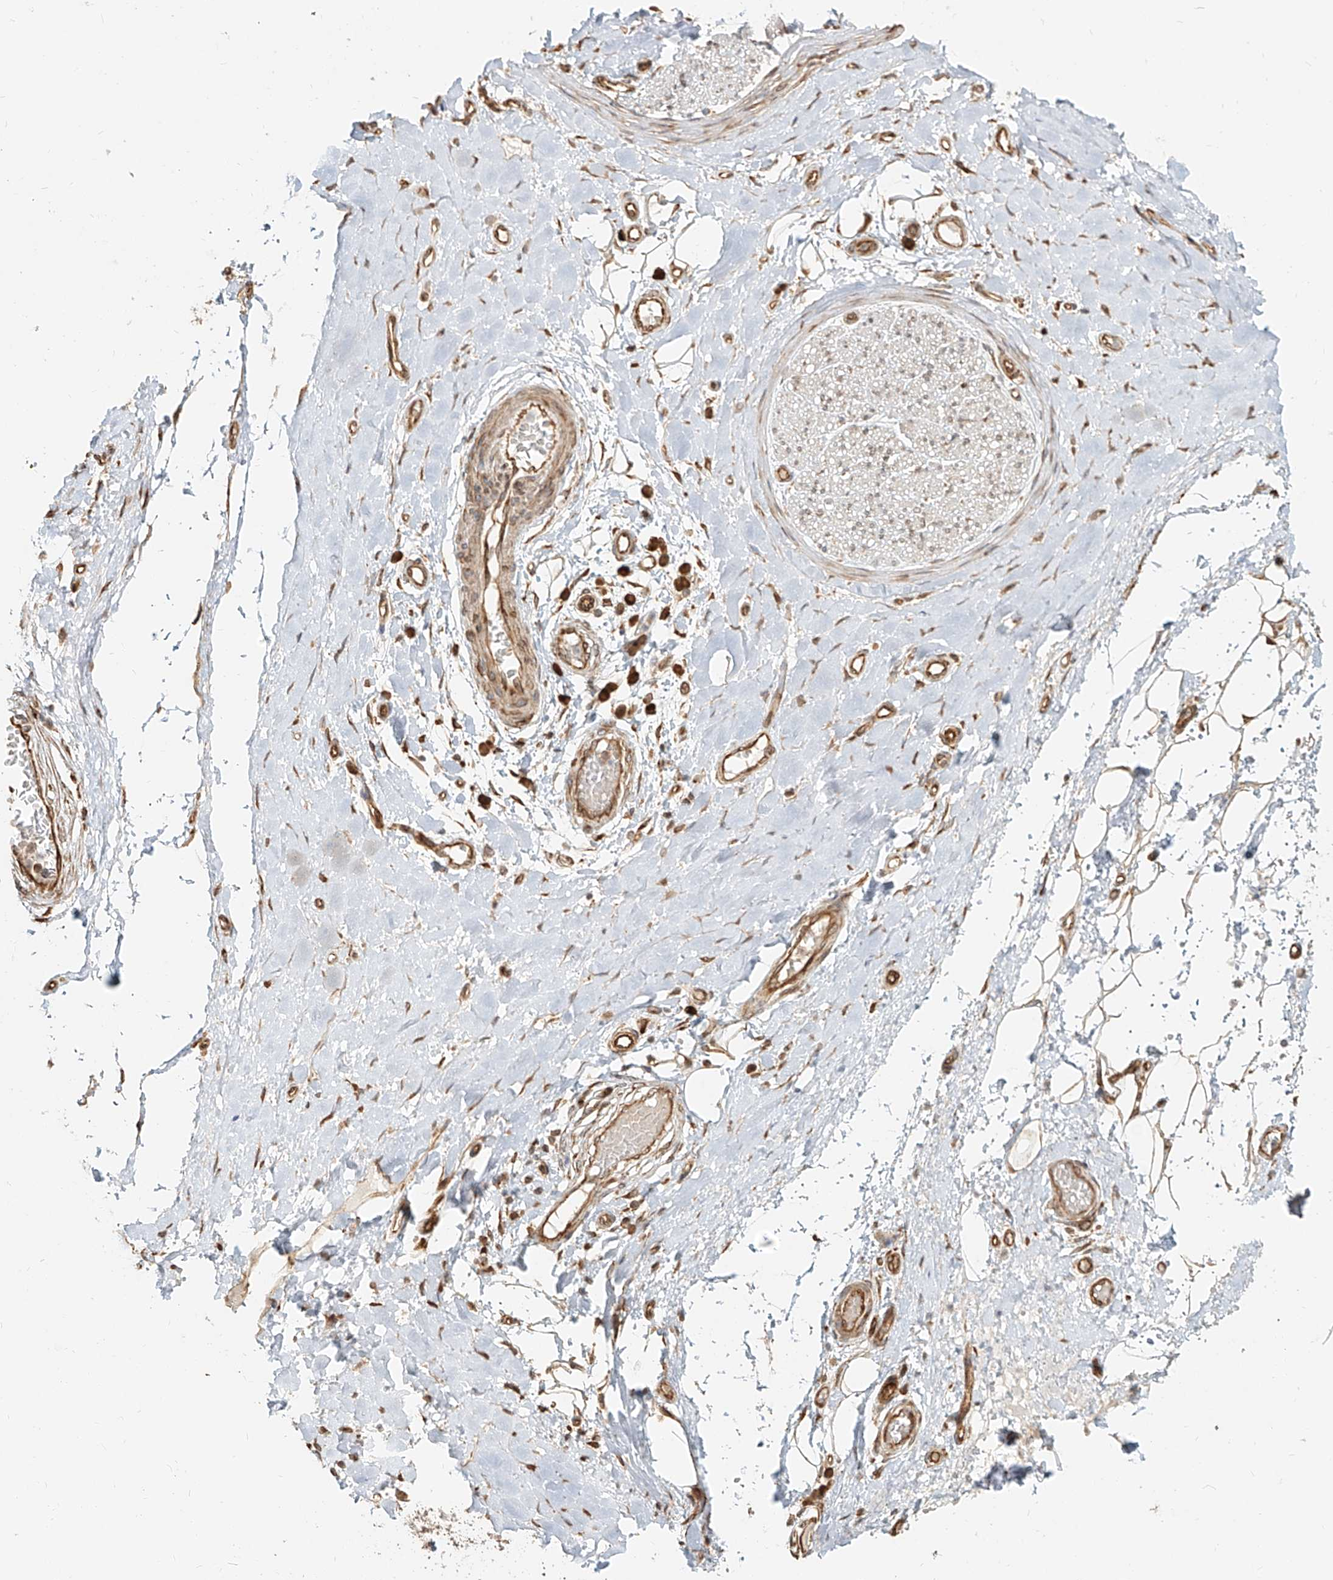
{"staining": {"intensity": "moderate", "quantity": ">75%", "location": "cytoplasmic/membranous"}, "tissue": "adipose tissue", "cell_type": "Adipocytes", "image_type": "normal", "snomed": [{"axis": "morphology", "description": "Normal tissue, NOS"}, {"axis": "morphology", "description": "Adenocarcinoma, NOS"}, {"axis": "topography", "description": "Esophagus"}, {"axis": "topography", "description": "Stomach, upper"}, {"axis": "topography", "description": "Peripheral nerve tissue"}], "caption": "IHC (DAB (3,3'-diaminobenzidine)) staining of benign human adipose tissue exhibits moderate cytoplasmic/membranous protein expression in approximately >75% of adipocytes.", "gene": "UBE2K", "patient": {"sex": "male", "age": 62}}